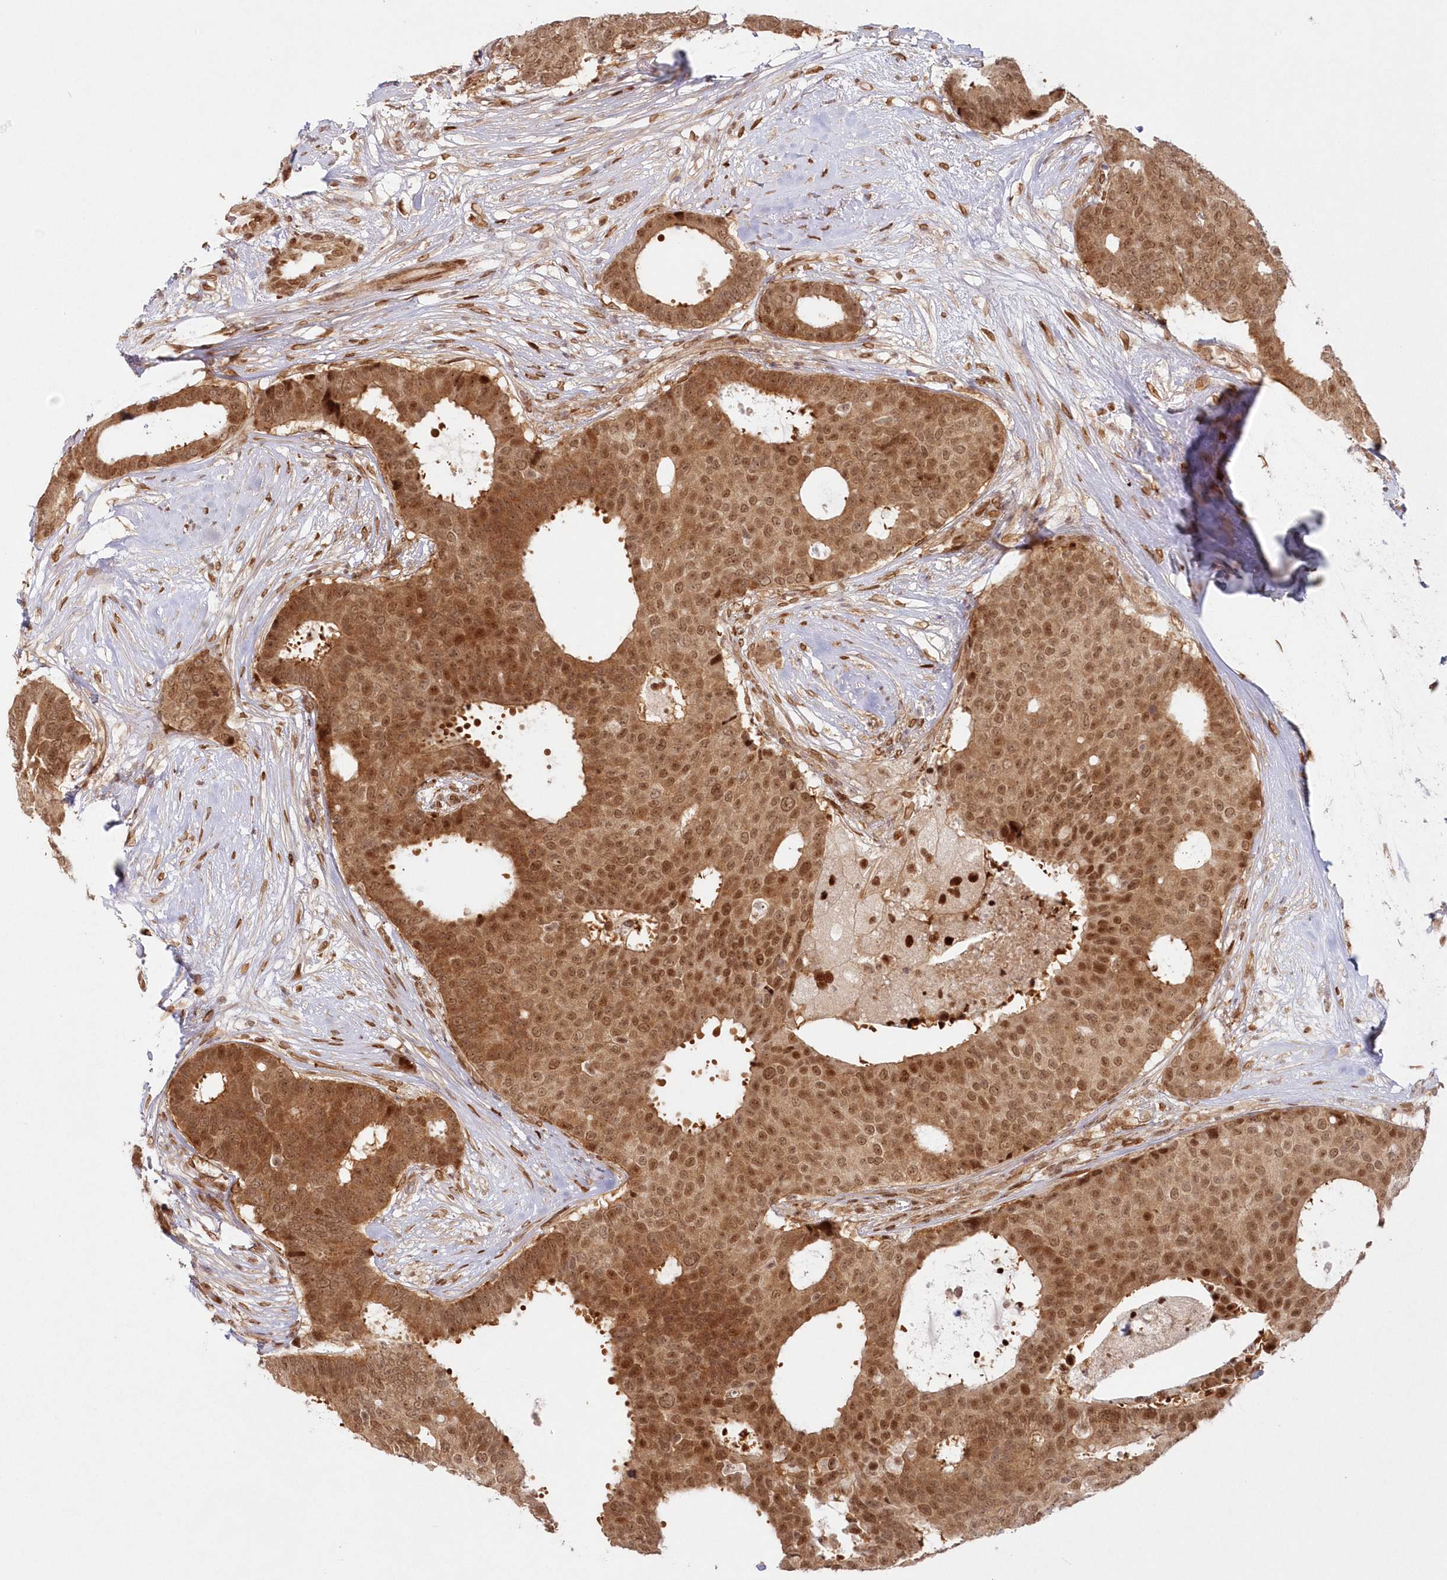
{"staining": {"intensity": "moderate", "quantity": ">75%", "location": "cytoplasmic/membranous,nuclear"}, "tissue": "breast cancer", "cell_type": "Tumor cells", "image_type": "cancer", "snomed": [{"axis": "morphology", "description": "Duct carcinoma"}, {"axis": "topography", "description": "Breast"}], "caption": "This micrograph reveals immunohistochemistry (IHC) staining of breast invasive ductal carcinoma, with medium moderate cytoplasmic/membranous and nuclear positivity in approximately >75% of tumor cells.", "gene": "TOGARAM2", "patient": {"sex": "female", "age": 75}}